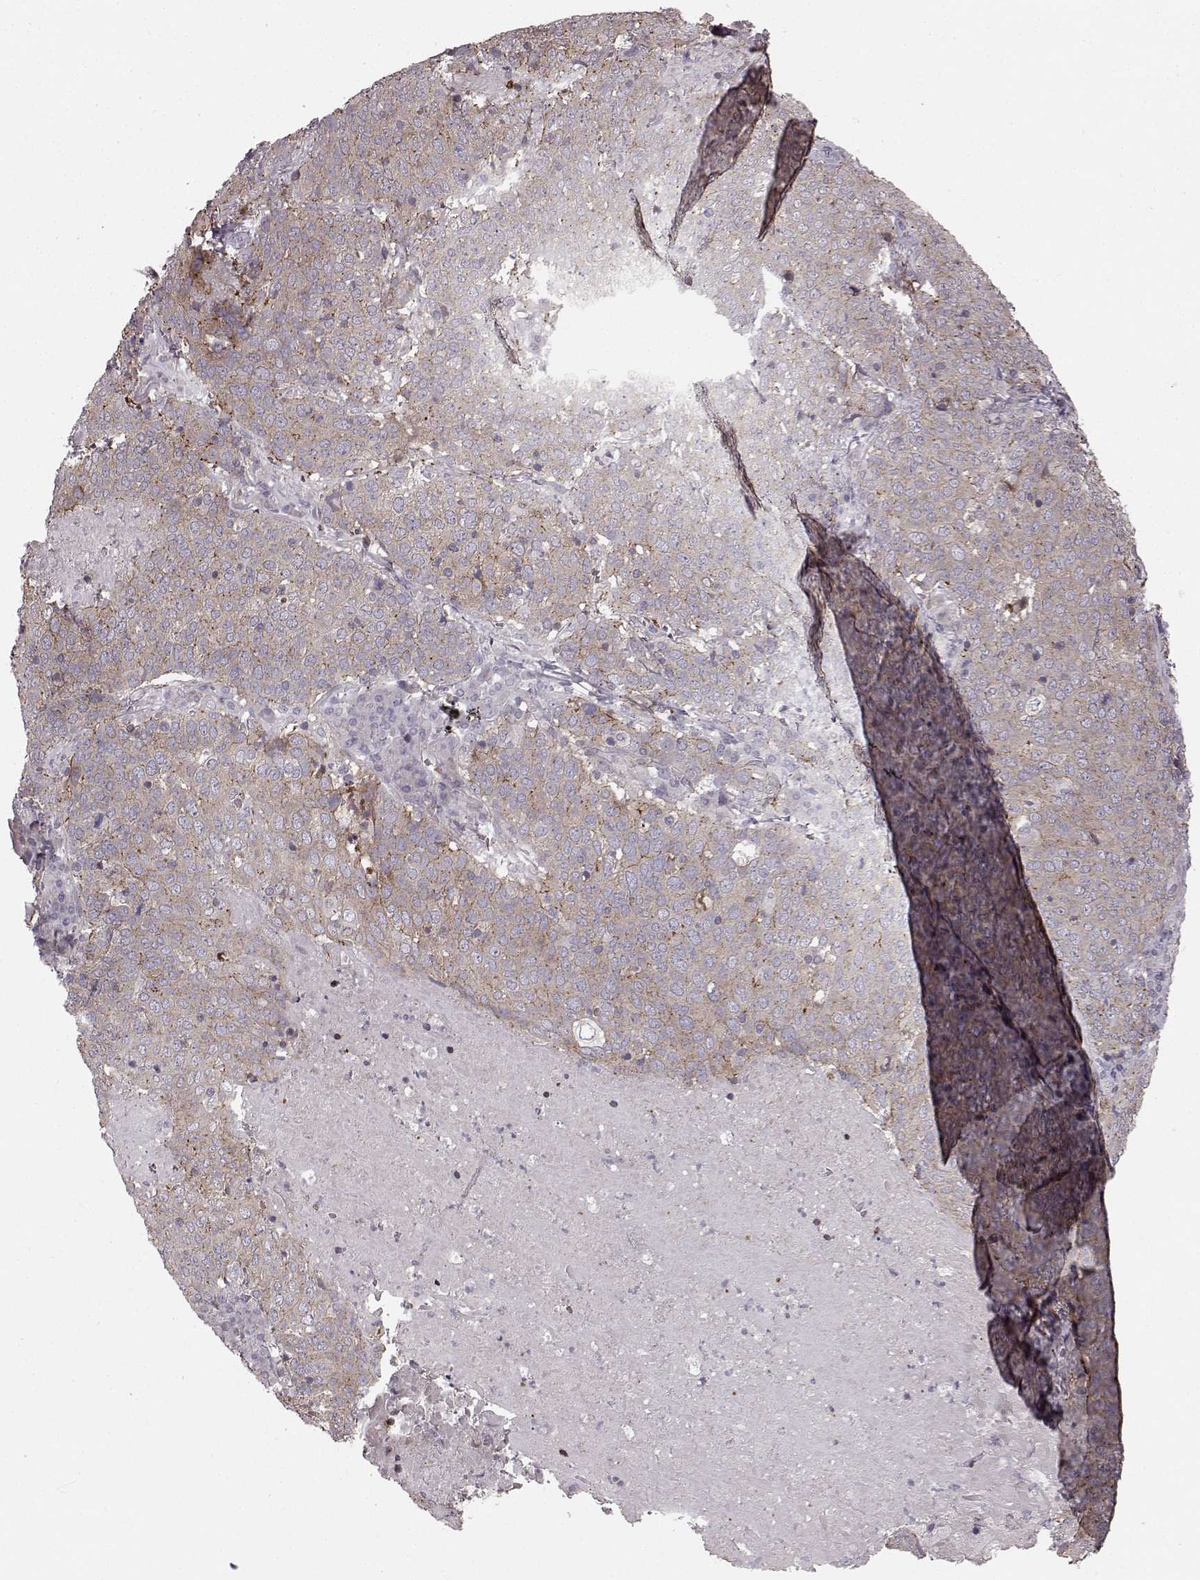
{"staining": {"intensity": "negative", "quantity": "none", "location": "none"}, "tissue": "lung cancer", "cell_type": "Tumor cells", "image_type": "cancer", "snomed": [{"axis": "morphology", "description": "Squamous cell carcinoma, NOS"}, {"axis": "topography", "description": "Lung"}], "caption": "Immunohistochemistry of human squamous cell carcinoma (lung) demonstrates no positivity in tumor cells.", "gene": "SLC22A18", "patient": {"sex": "male", "age": 82}}